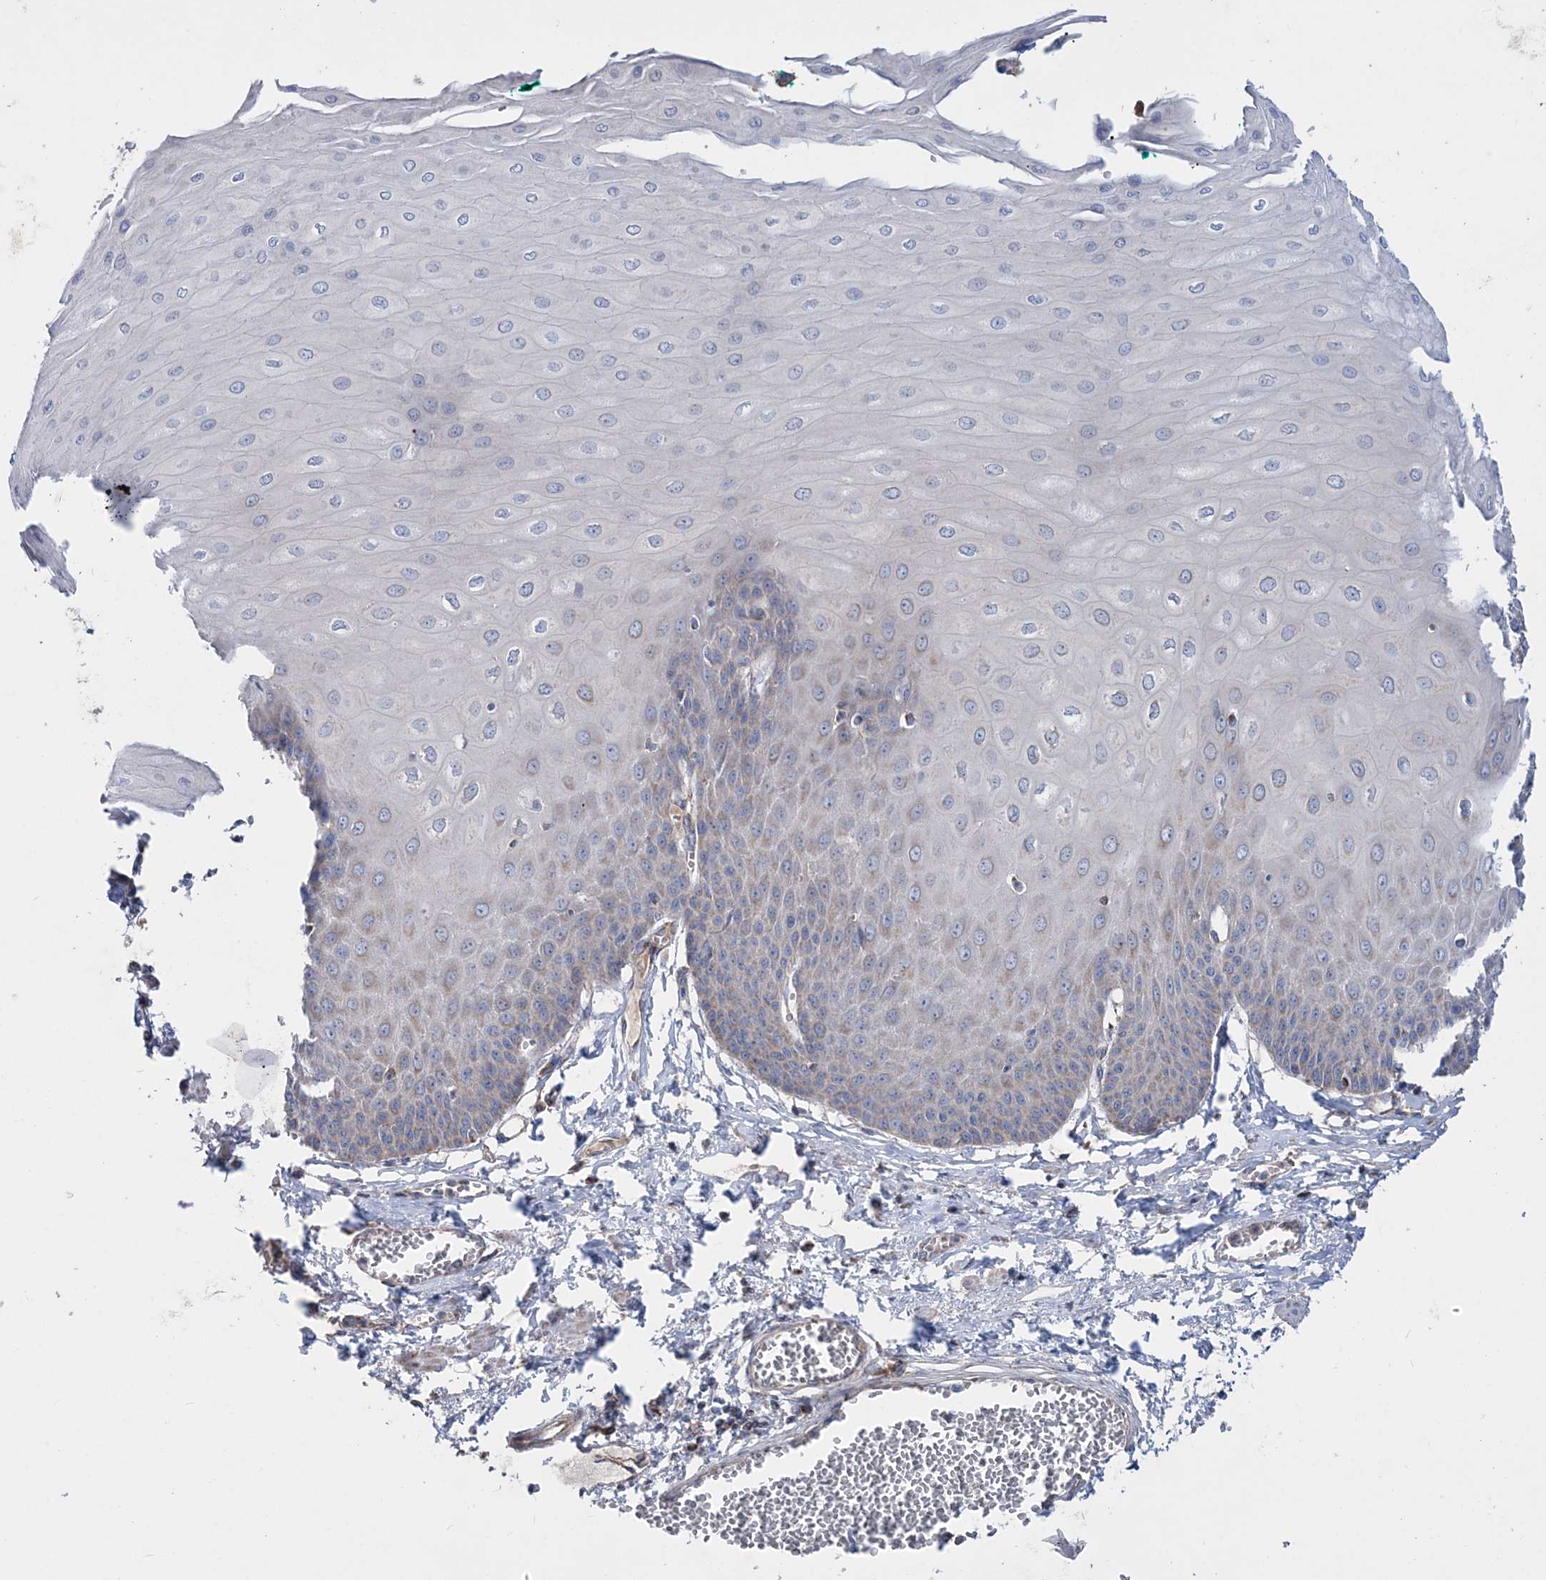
{"staining": {"intensity": "moderate", "quantity": "<25%", "location": "cytoplasmic/membranous"}, "tissue": "esophagus", "cell_type": "Squamous epithelial cells", "image_type": "normal", "snomed": [{"axis": "morphology", "description": "Normal tissue, NOS"}, {"axis": "topography", "description": "Esophagus"}], "caption": "DAB immunohistochemical staining of unremarkable human esophagus exhibits moderate cytoplasmic/membranous protein expression in about <25% of squamous epithelial cells.", "gene": "NGLY1", "patient": {"sex": "male", "age": 60}}